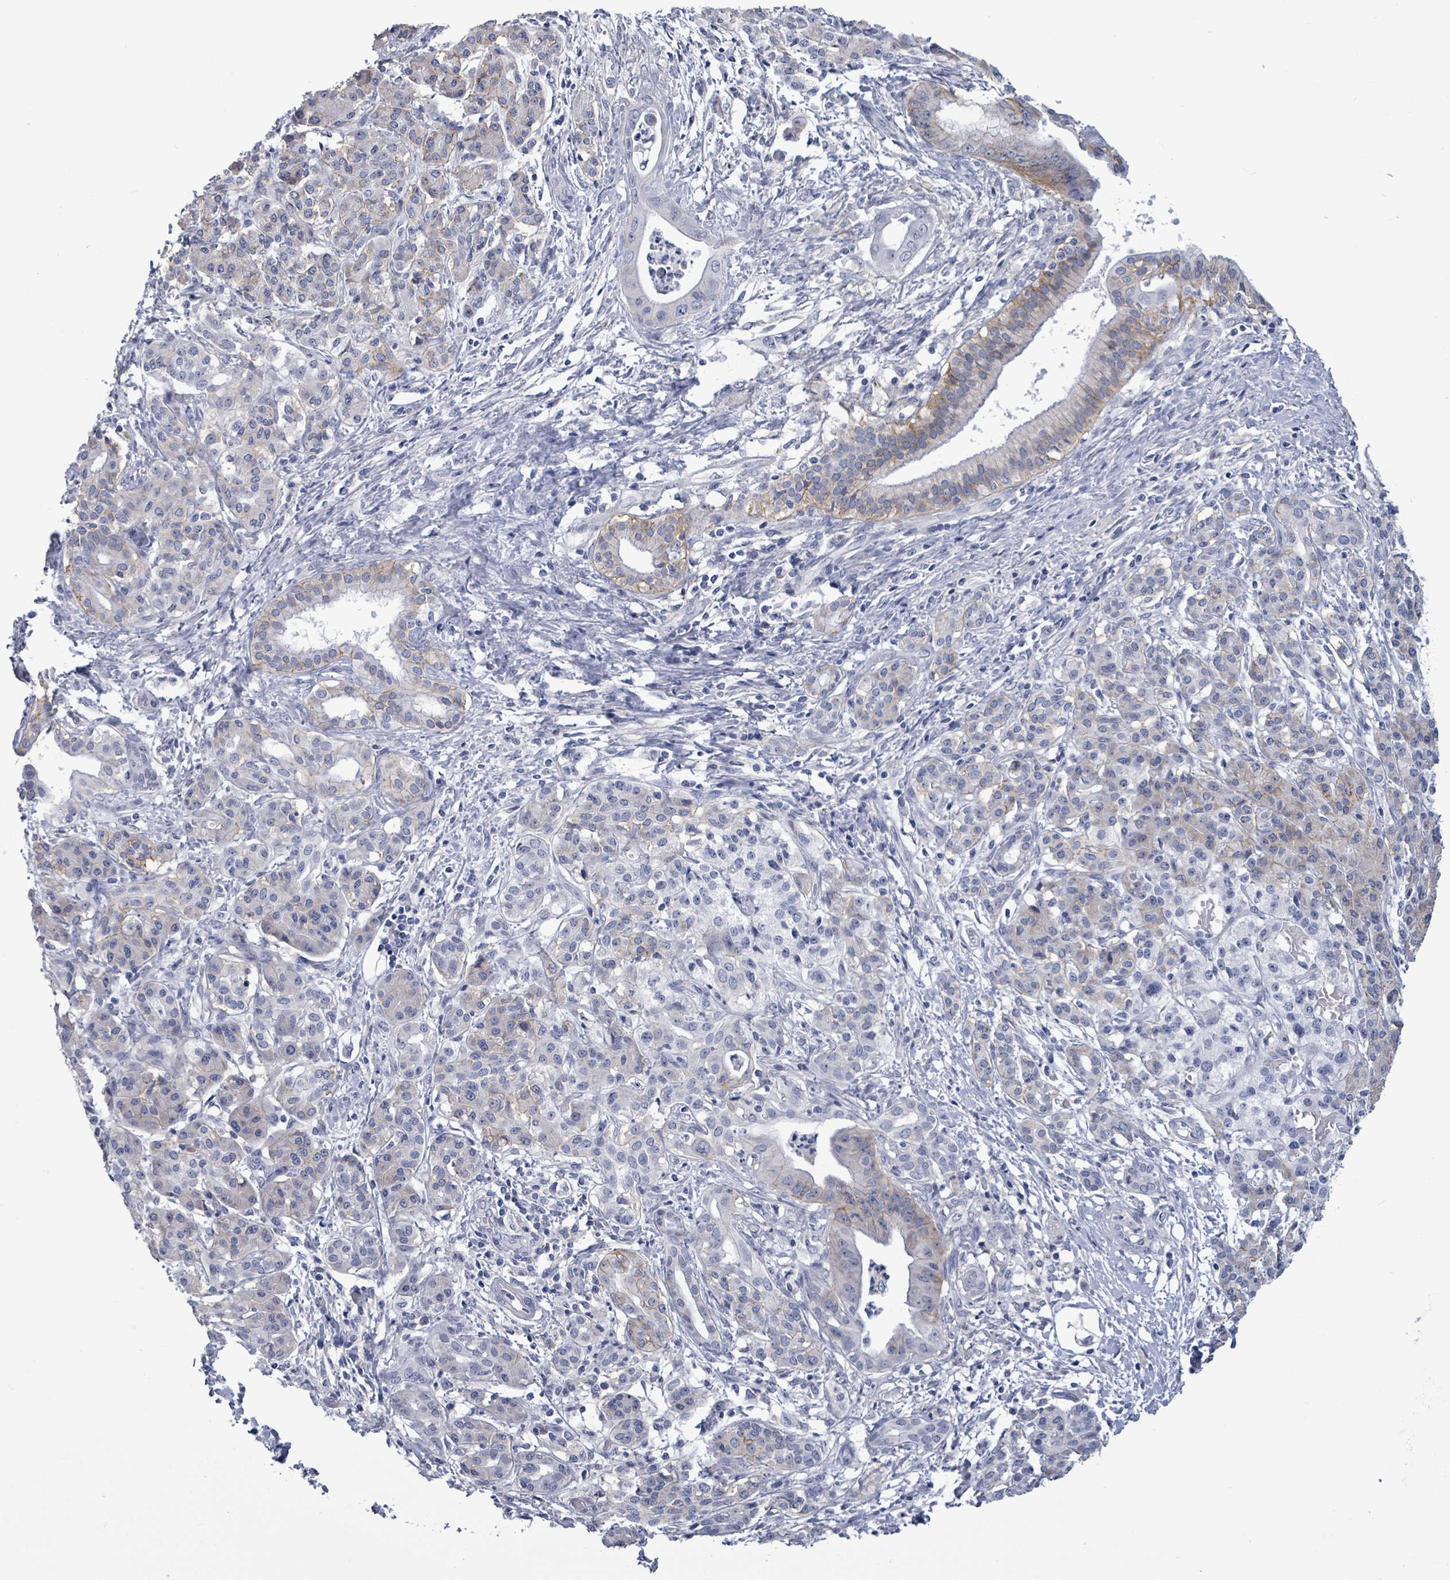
{"staining": {"intensity": "negative", "quantity": "none", "location": "none"}, "tissue": "pancreatic cancer", "cell_type": "Tumor cells", "image_type": "cancer", "snomed": [{"axis": "morphology", "description": "Adenocarcinoma, NOS"}, {"axis": "topography", "description": "Pancreas"}], "caption": "High power microscopy image of an immunohistochemistry histopathology image of pancreatic cancer (adenocarcinoma), revealing no significant positivity in tumor cells.", "gene": "BSG", "patient": {"sex": "male", "age": 58}}